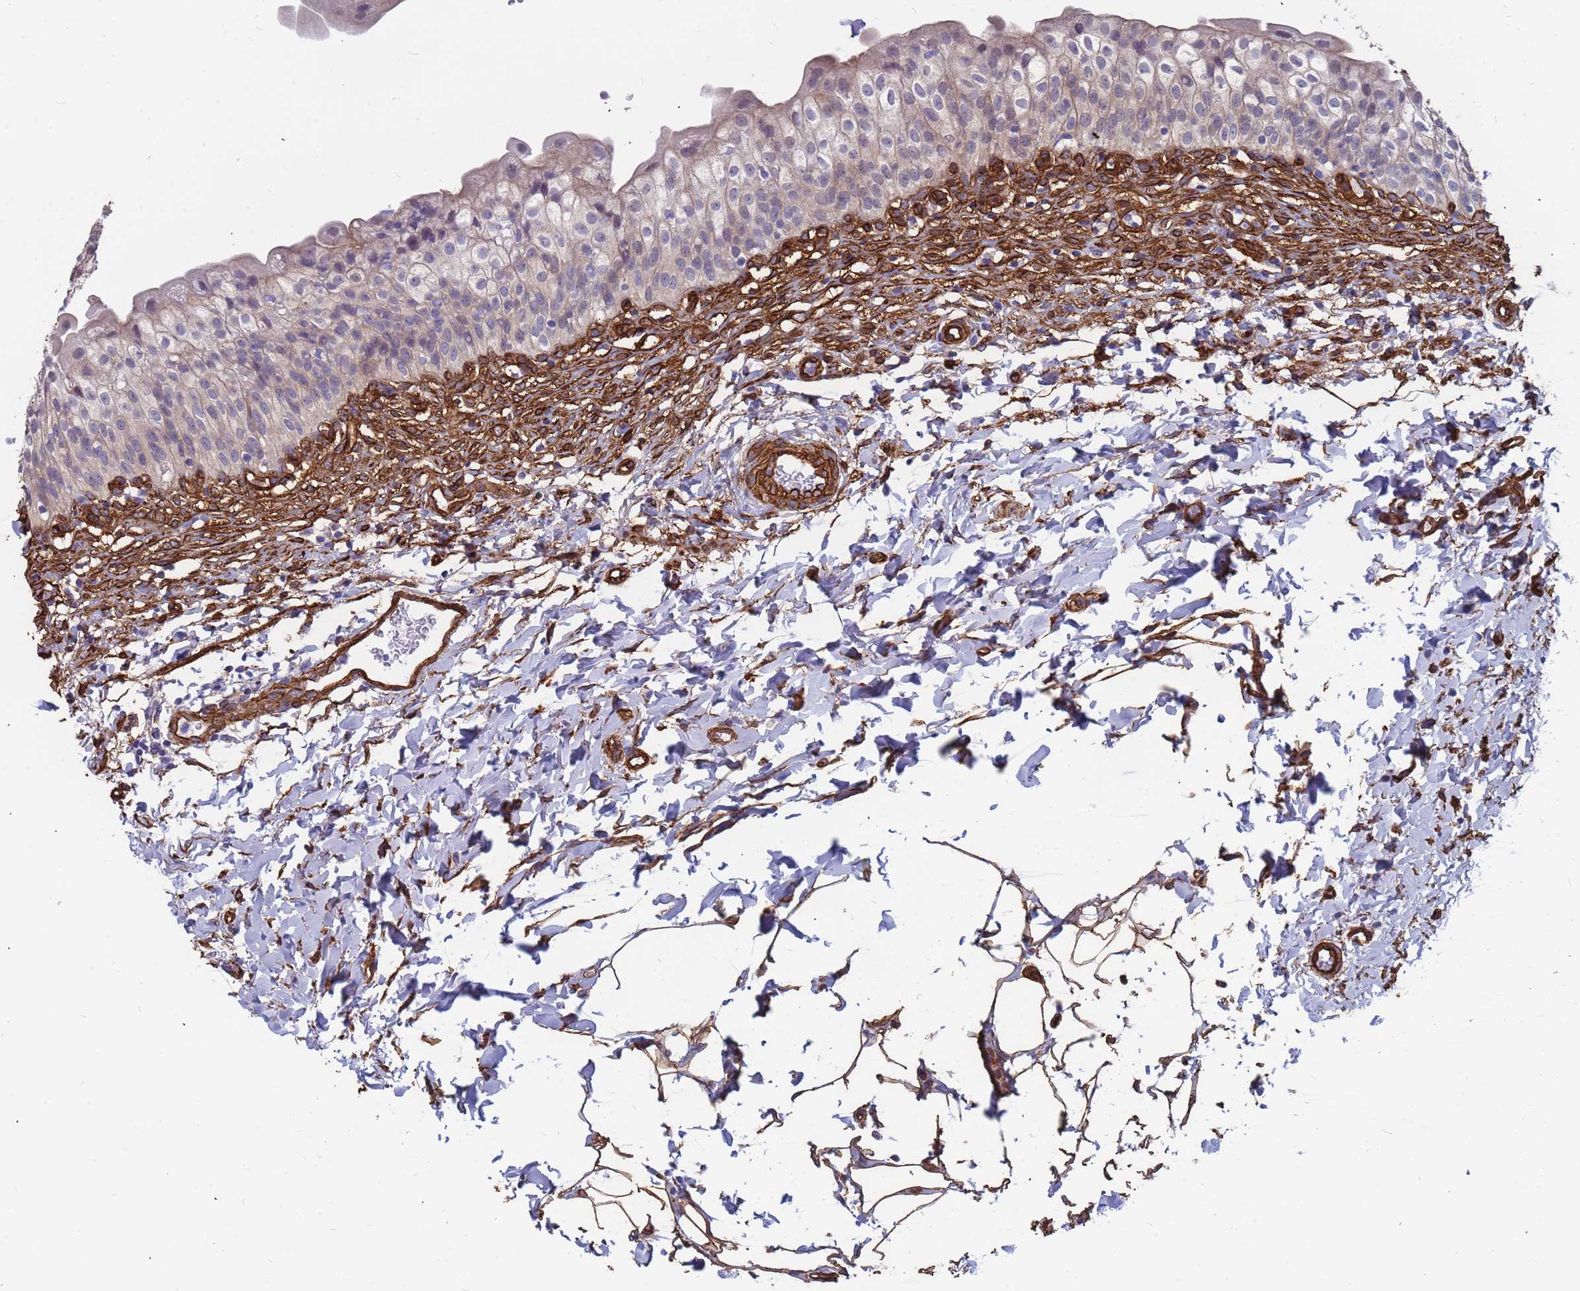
{"staining": {"intensity": "moderate", "quantity": "<25%", "location": "cytoplasmic/membranous"}, "tissue": "urinary bladder", "cell_type": "Urothelial cells", "image_type": "normal", "snomed": [{"axis": "morphology", "description": "Normal tissue, NOS"}, {"axis": "topography", "description": "Urinary bladder"}], "caption": "Immunohistochemical staining of unremarkable human urinary bladder exhibits moderate cytoplasmic/membranous protein positivity in approximately <25% of urothelial cells. The staining is performed using DAB (3,3'-diaminobenzidine) brown chromogen to label protein expression. The nuclei are counter-stained blue using hematoxylin.", "gene": "EHD2", "patient": {"sex": "male", "age": 55}}